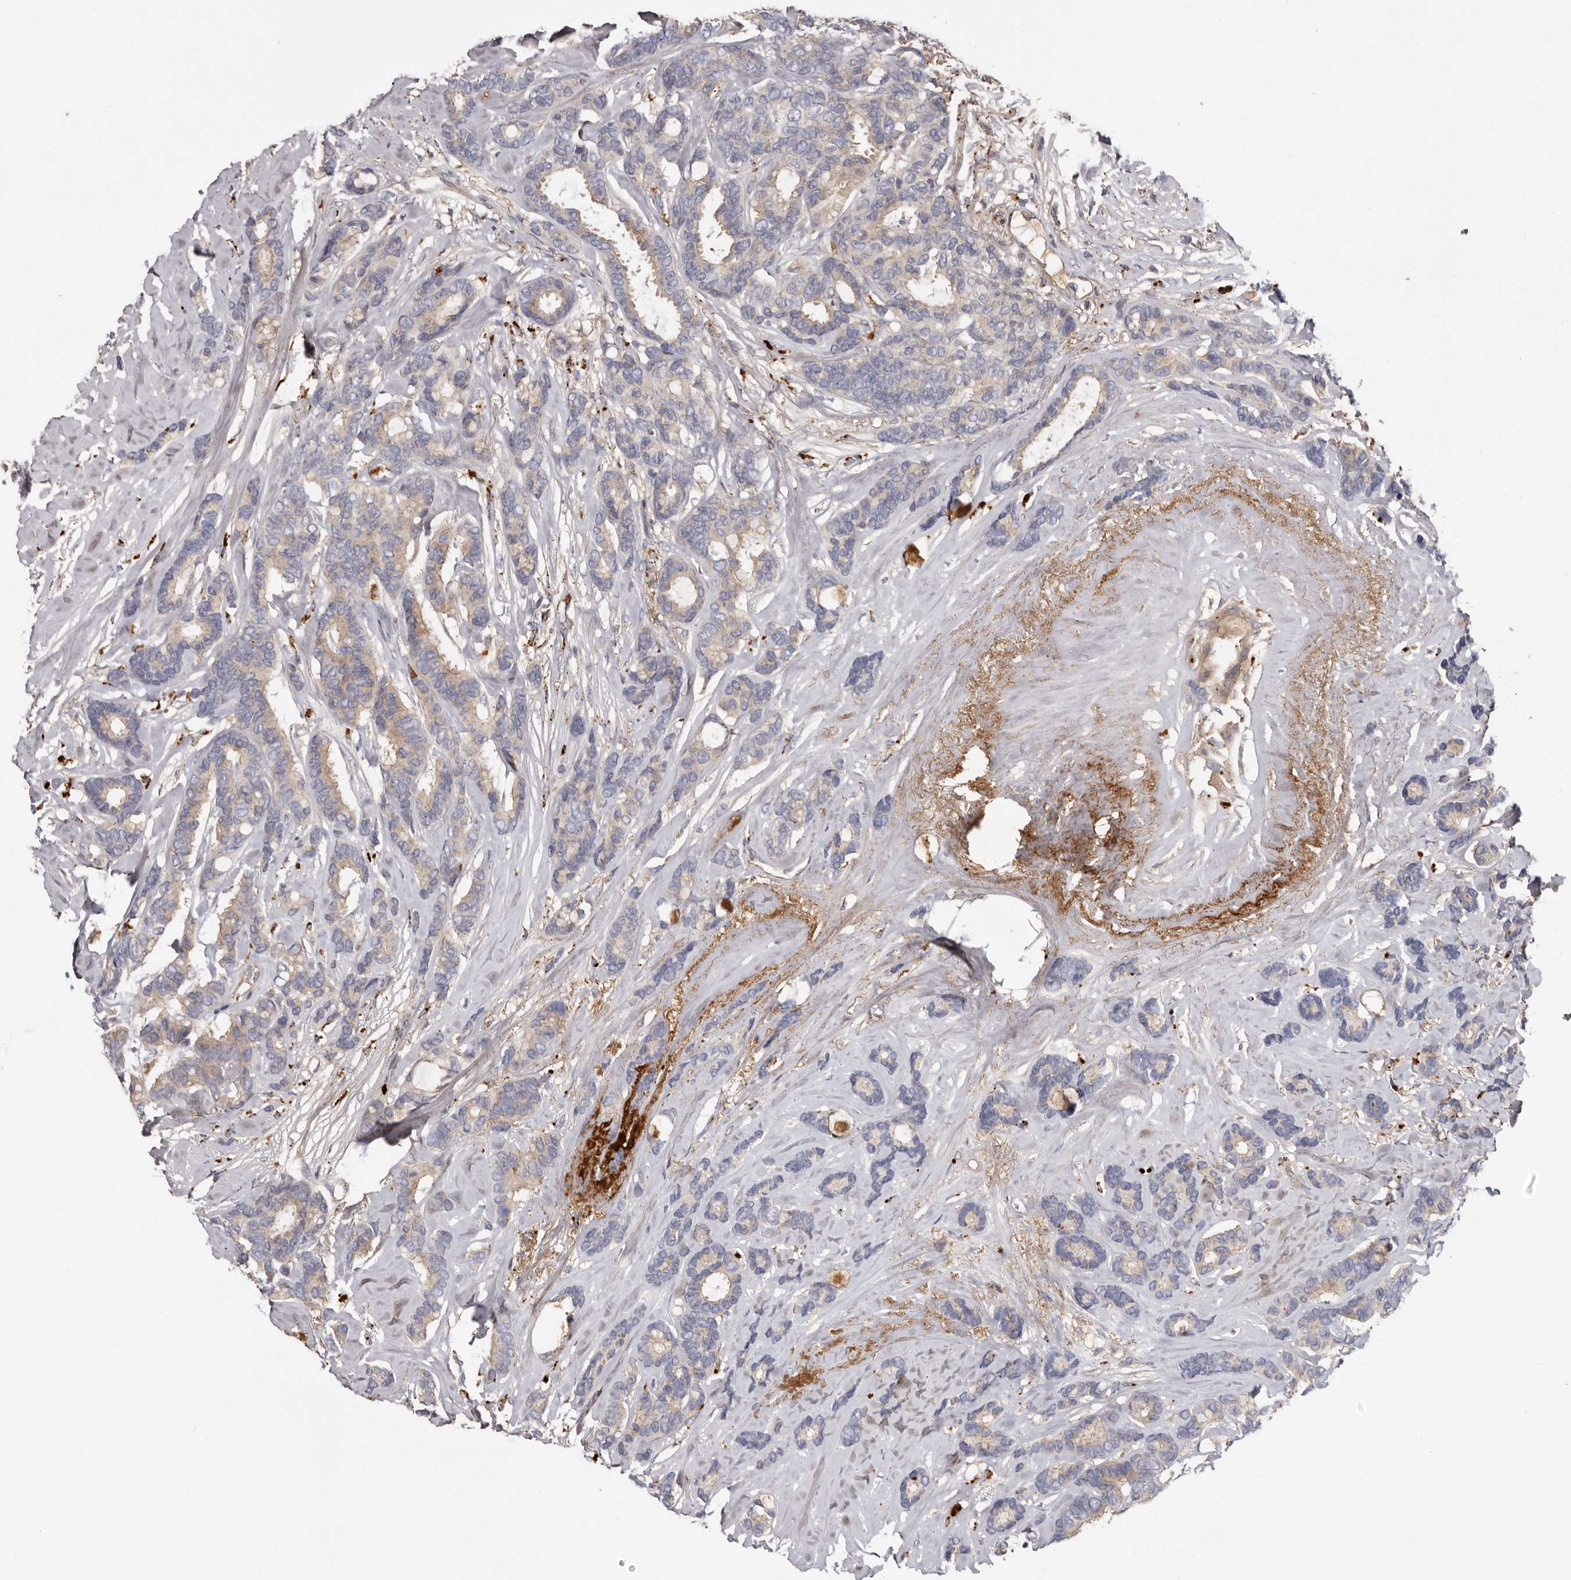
{"staining": {"intensity": "weak", "quantity": "<25%", "location": "cytoplasmic/membranous"}, "tissue": "breast cancer", "cell_type": "Tumor cells", "image_type": "cancer", "snomed": [{"axis": "morphology", "description": "Duct carcinoma"}, {"axis": "topography", "description": "Breast"}], "caption": "Immunohistochemistry histopathology image of human breast cancer stained for a protein (brown), which demonstrates no expression in tumor cells.", "gene": "INKA2", "patient": {"sex": "female", "age": 87}}